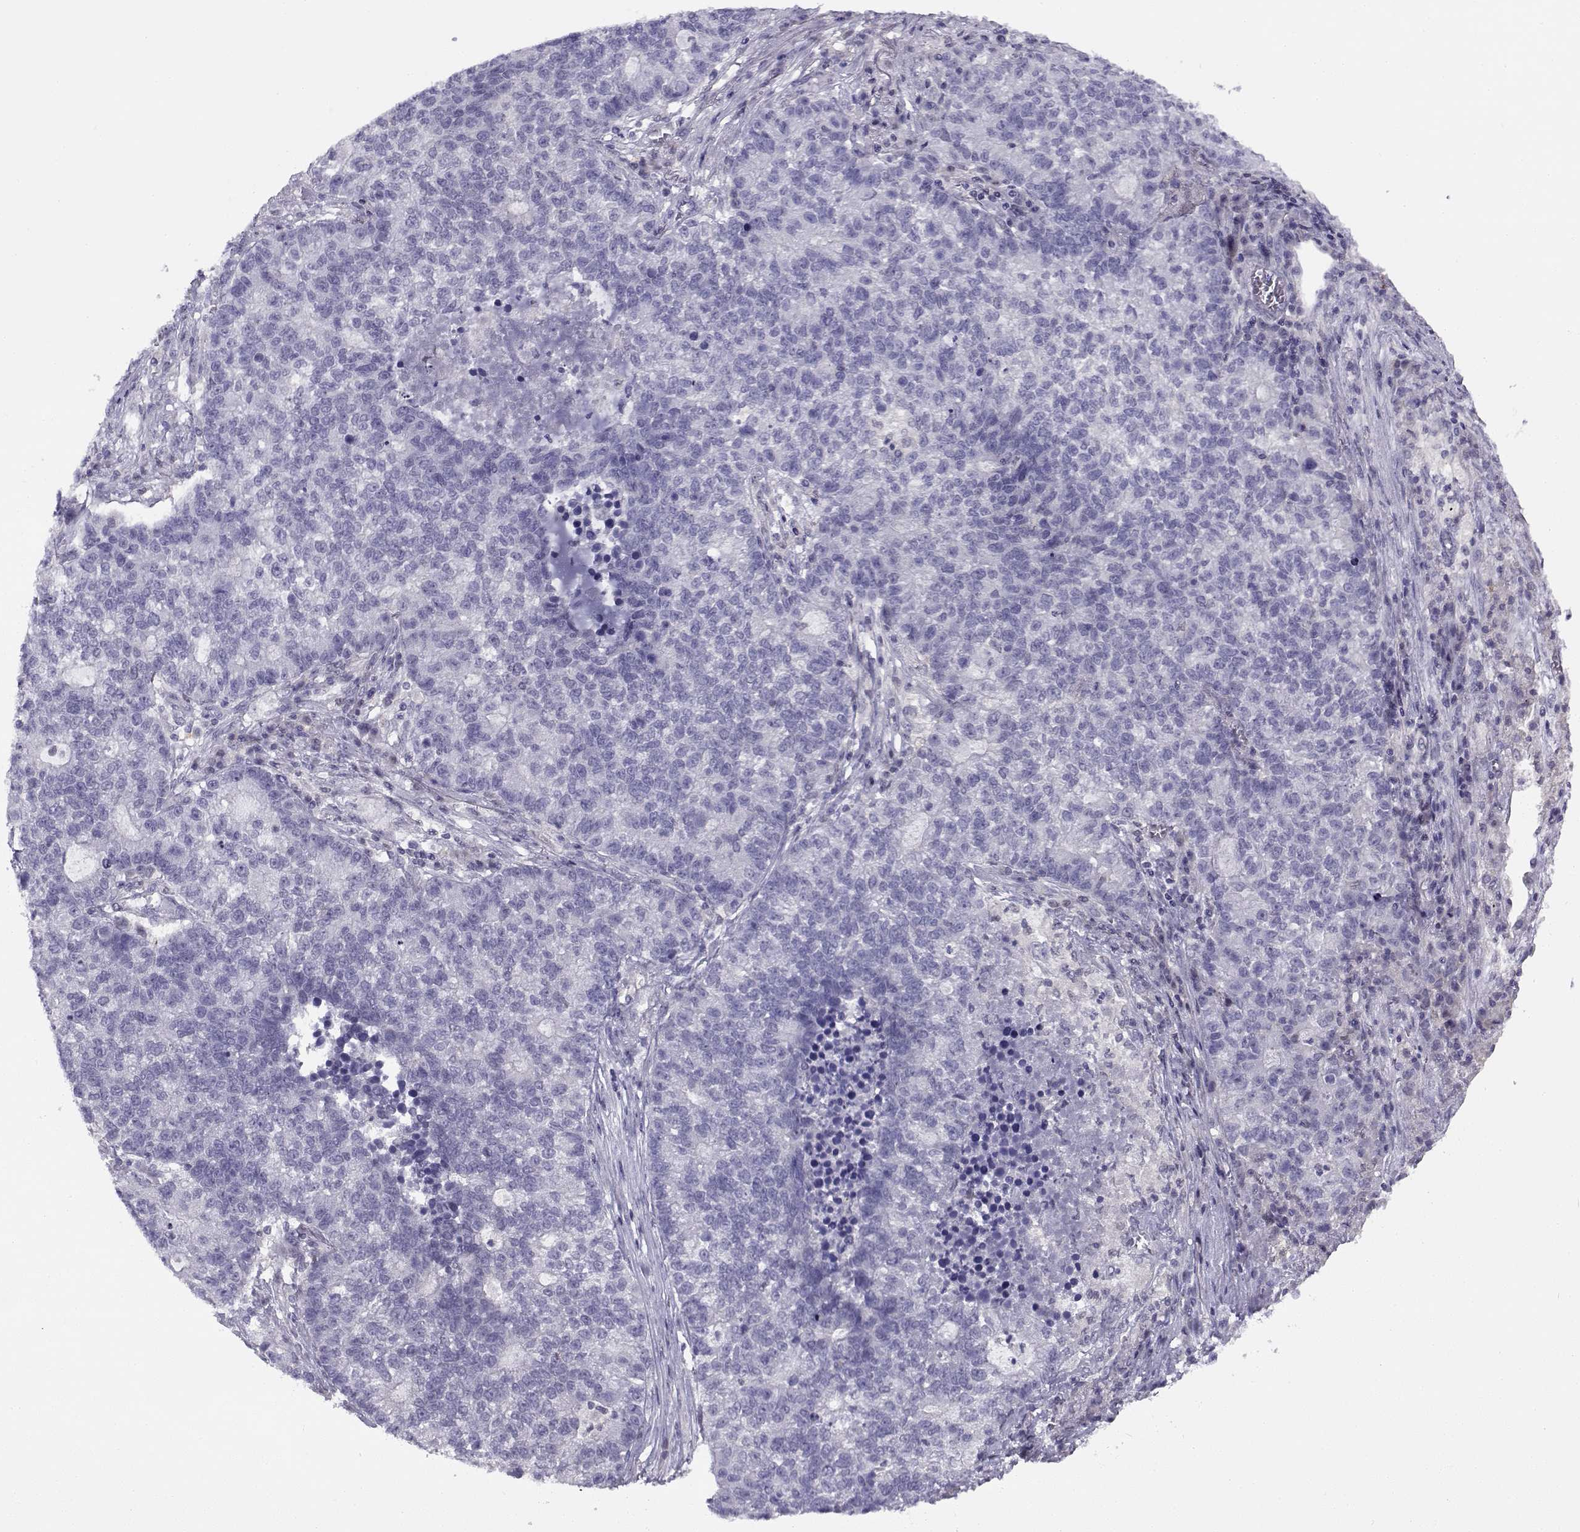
{"staining": {"intensity": "negative", "quantity": "none", "location": "none"}, "tissue": "lung cancer", "cell_type": "Tumor cells", "image_type": "cancer", "snomed": [{"axis": "morphology", "description": "Adenocarcinoma, NOS"}, {"axis": "topography", "description": "Lung"}], "caption": "DAB immunohistochemical staining of adenocarcinoma (lung) reveals no significant positivity in tumor cells.", "gene": "FEZF1", "patient": {"sex": "male", "age": 57}}